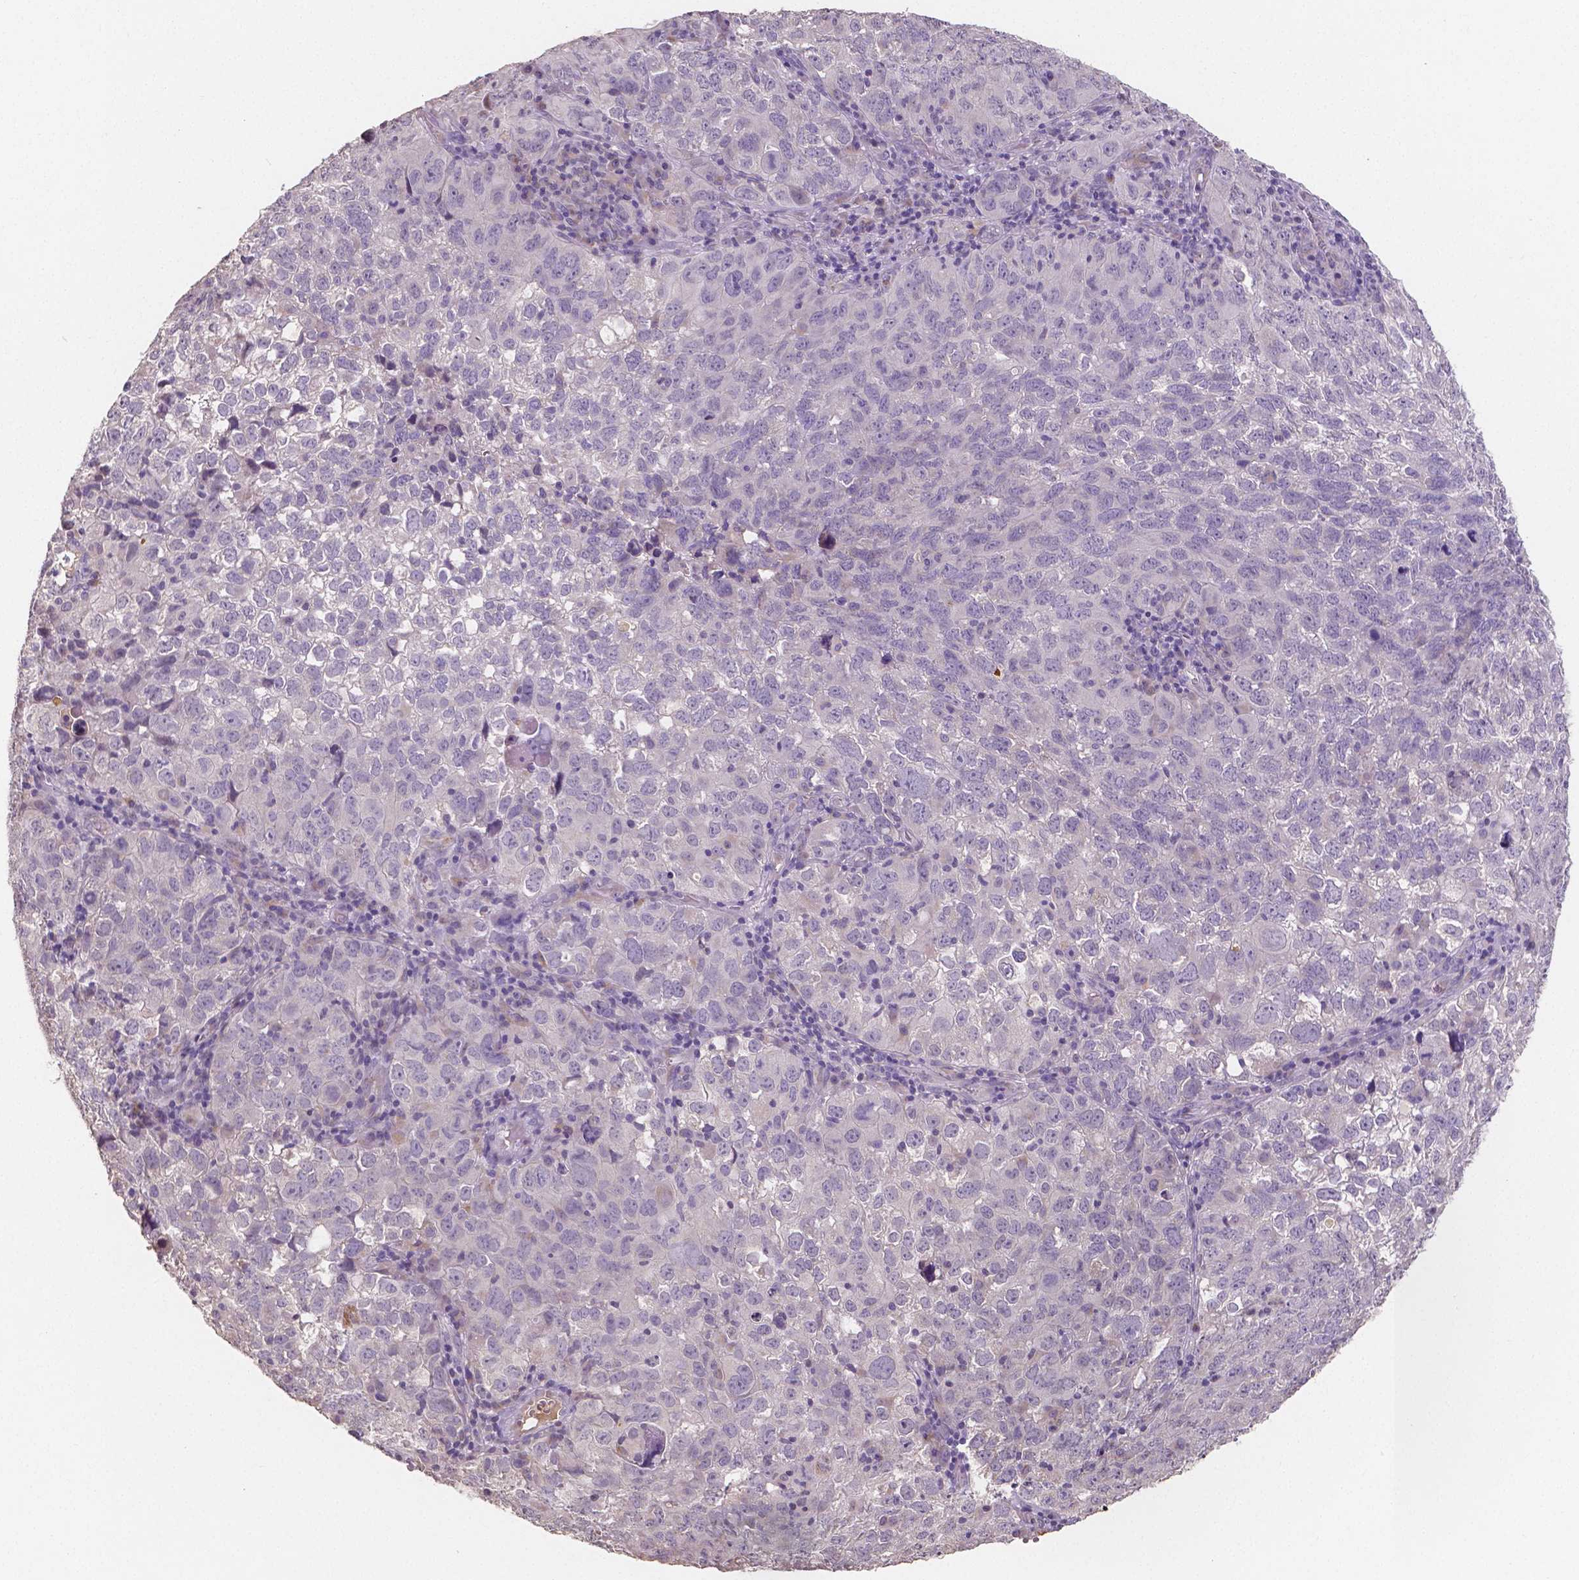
{"staining": {"intensity": "negative", "quantity": "none", "location": "none"}, "tissue": "cervical cancer", "cell_type": "Tumor cells", "image_type": "cancer", "snomed": [{"axis": "morphology", "description": "Squamous cell carcinoma, NOS"}, {"axis": "topography", "description": "Cervix"}], "caption": "Immunohistochemical staining of human cervical squamous cell carcinoma exhibits no significant positivity in tumor cells.", "gene": "ELAVL2", "patient": {"sex": "female", "age": 55}}